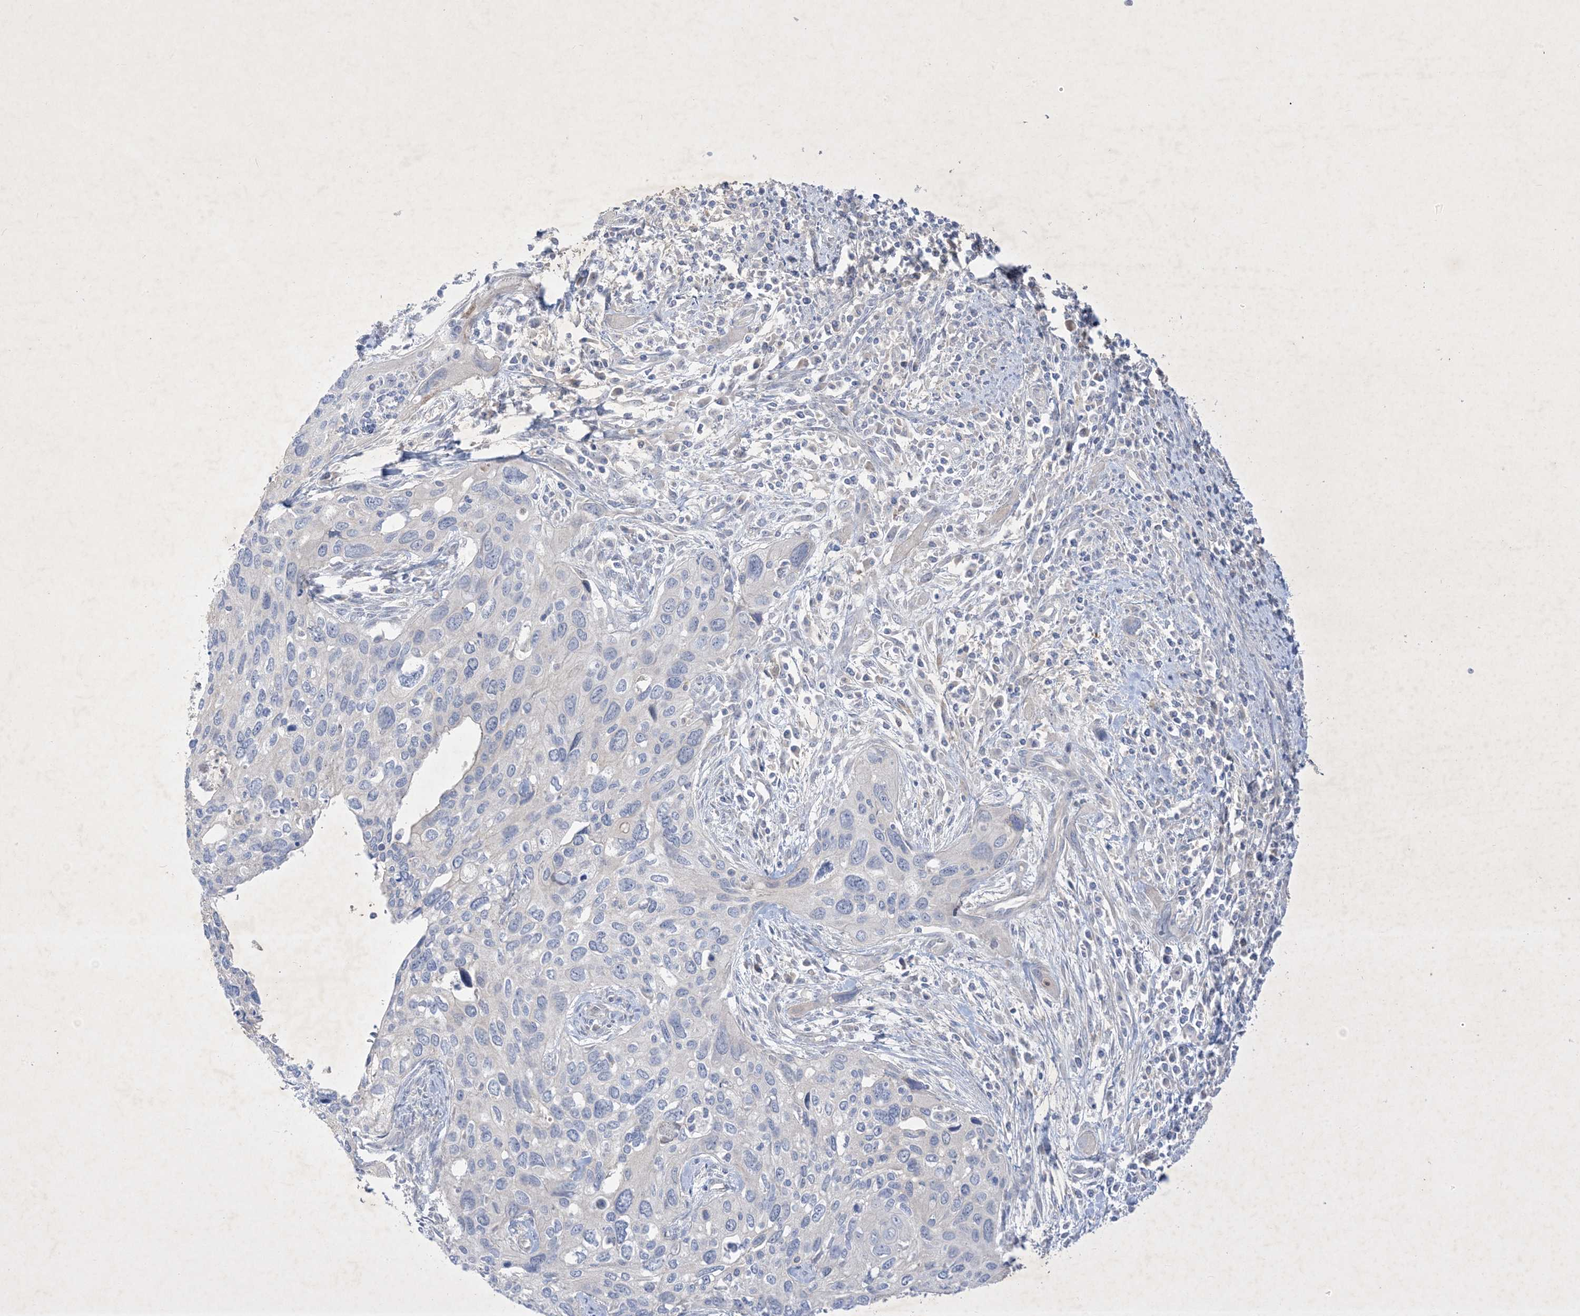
{"staining": {"intensity": "negative", "quantity": "none", "location": "none"}, "tissue": "cervical cancer", "cell_type": "Tumor cells", "image_type": "cancer", "snomed": [{"axis": "morphology", "description": "Squamous cell carcinoma, NOS"}, {"axis": "topography", "description": "Cervix"}], "caption": "DAB (3,3'-diaminobenzidine) immunohistochemical staining of cervical squamous cell carcinoma displays no significant positivity in tumor cells.", "gene": "PLEKHA3", "patient": {"sex": "female", "age": 55}}